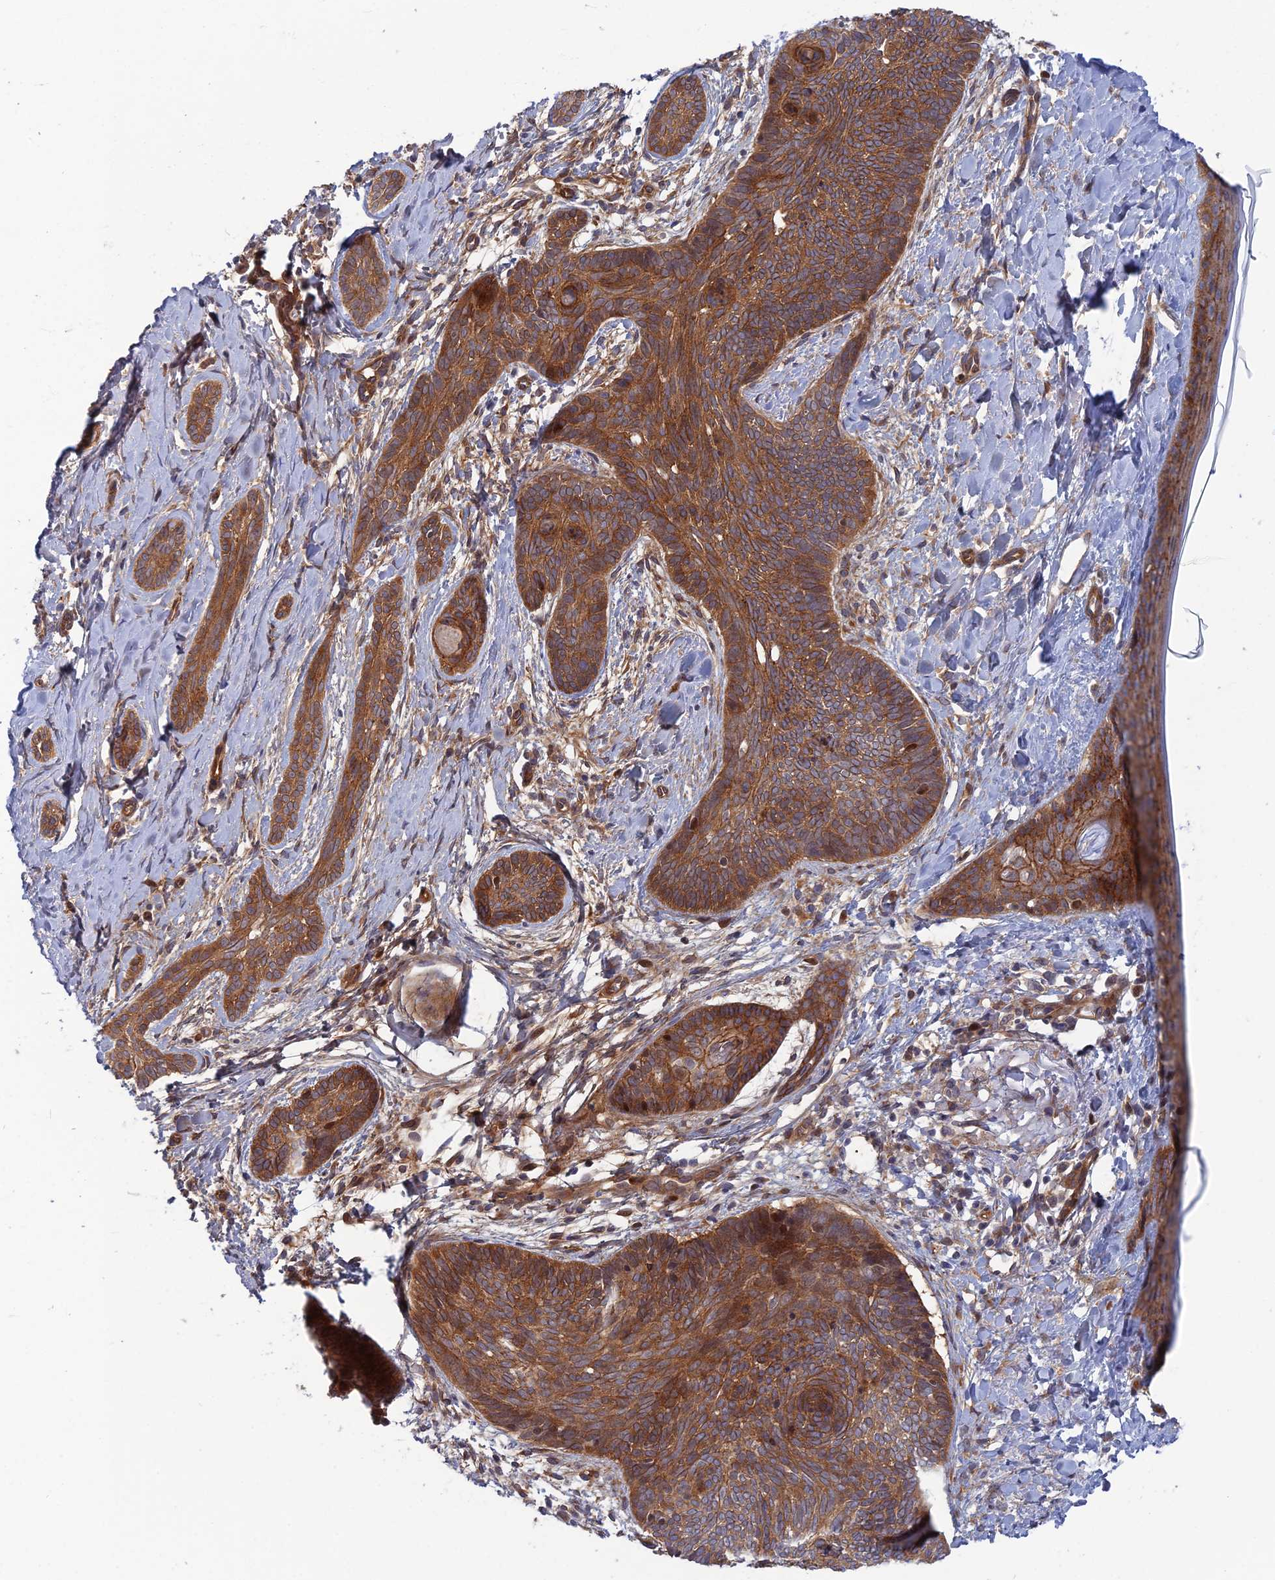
{"staining": {"intensity": "moderate", "quantity": ">75%", "location": "cytoplasmic/membranous"}, "tissue": "skin cancer", "cell_type": "Tumor cells", "image_type": "cancer", "snomed": [{"axis": "morphology", "description": "Basal cell carcinoma"}, {"axis": "topography", "description": "Skin"}], "caption": "Immunohistochemical staining of human skin cancer (basal cell carcinoma) displays medium levels of moderate cytoplasmic/membranous staining in approximately >75% of tumor cells. Nuclei are stained in blue.", "gene": "ABHD1", "patient": {"sex": "female", "age": 81}}